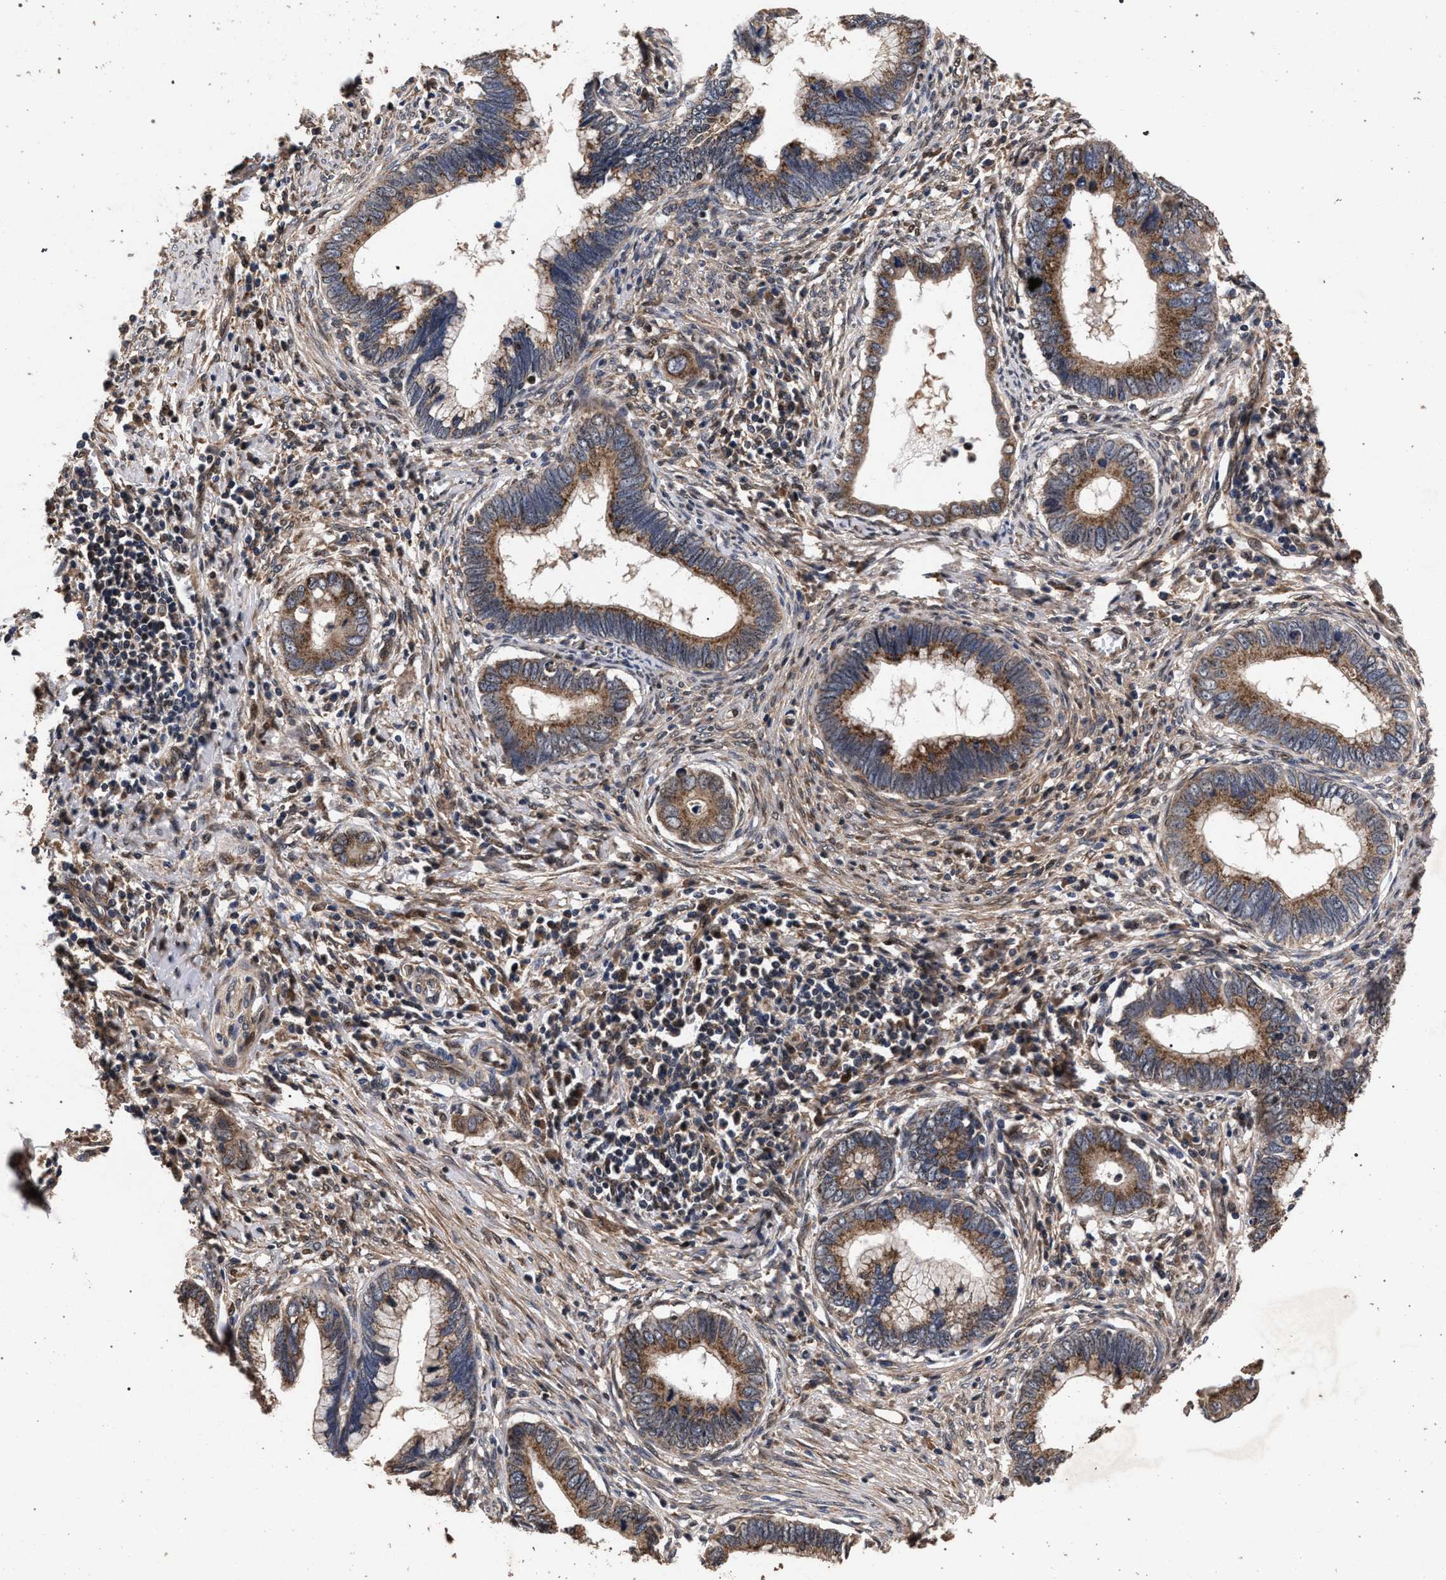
{"staining": {"intensity": "moderate", "quantity": ">75%", "location": "cytoplasmic/membranous"}, "tissue": "cervical cancer", "cell_type": "Tumor cells", "image_type": "cancer", "snomed": [{"axis": "morphology", "description": "Adenocarcinoma, NOS"}, {"axis": "topography", "description": "Cervix"}], "caption": "A brown stain shows moderate cytoplasmic/membranous expression of a protein in human adenocarcinoma (cervical) tumor cells.", "gene": "ACOX1", "patient": {"sex": "female", "age": 44}}